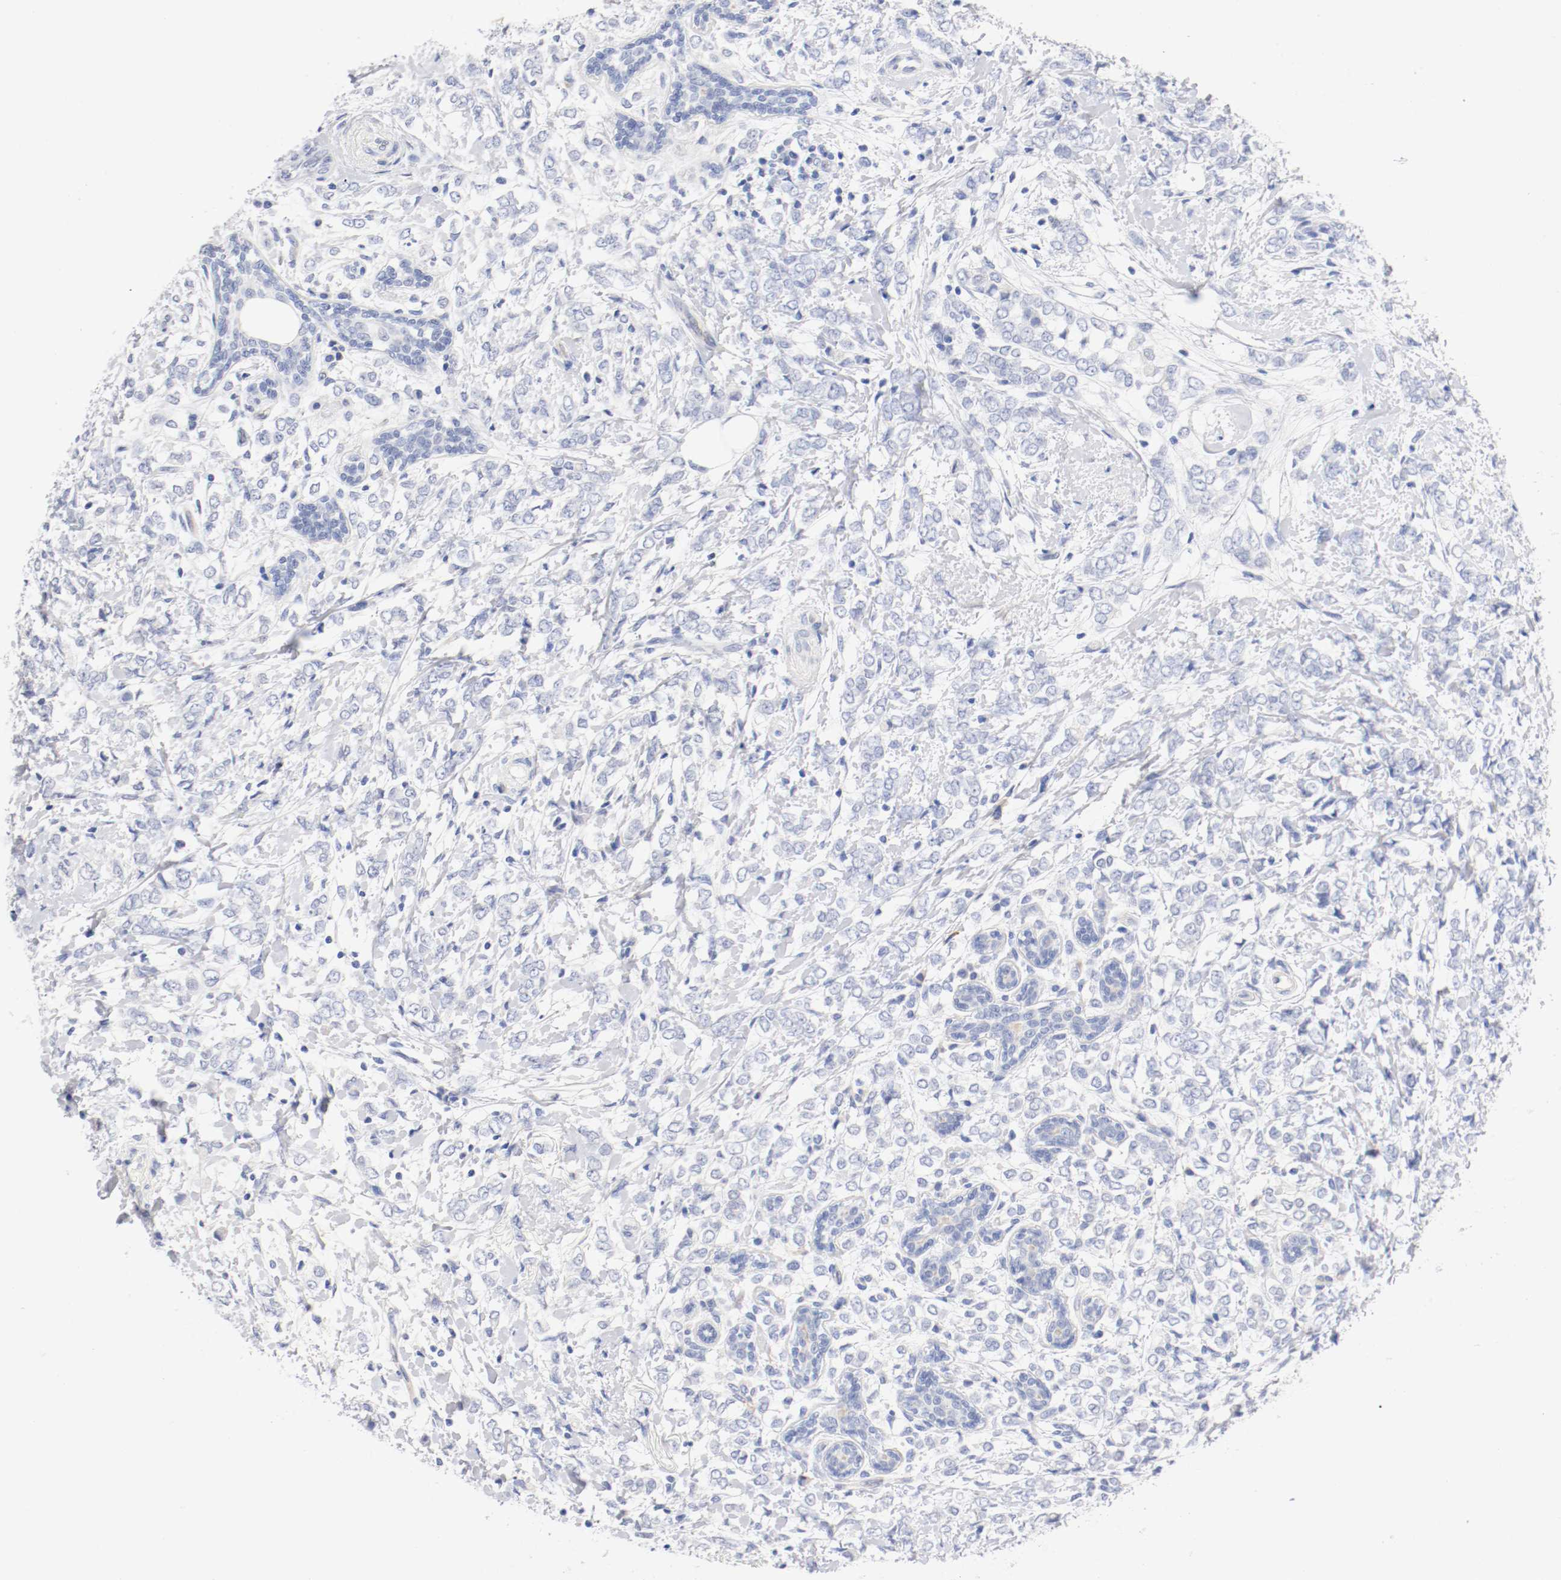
{"staining": {"intensity": "negative", "quantity": "none", "location": "none"}, "tissue": "breast cancer", "cell_type": "Tumor cells", "image_type": "cancer", "snomed": [{"axis": "morphology", "description": "Normal tissue, NOS"}, {"axis": "morphology", "description": "Lobular carcinoma"}, {"axis": "topography", "description": "Breast"}], "caption": "This is a image of IHC staining of breast cancer, which shows no staining in tumor cells.", "gene": "HOMER1", "patient": {"sex": "female", "age": 47}}